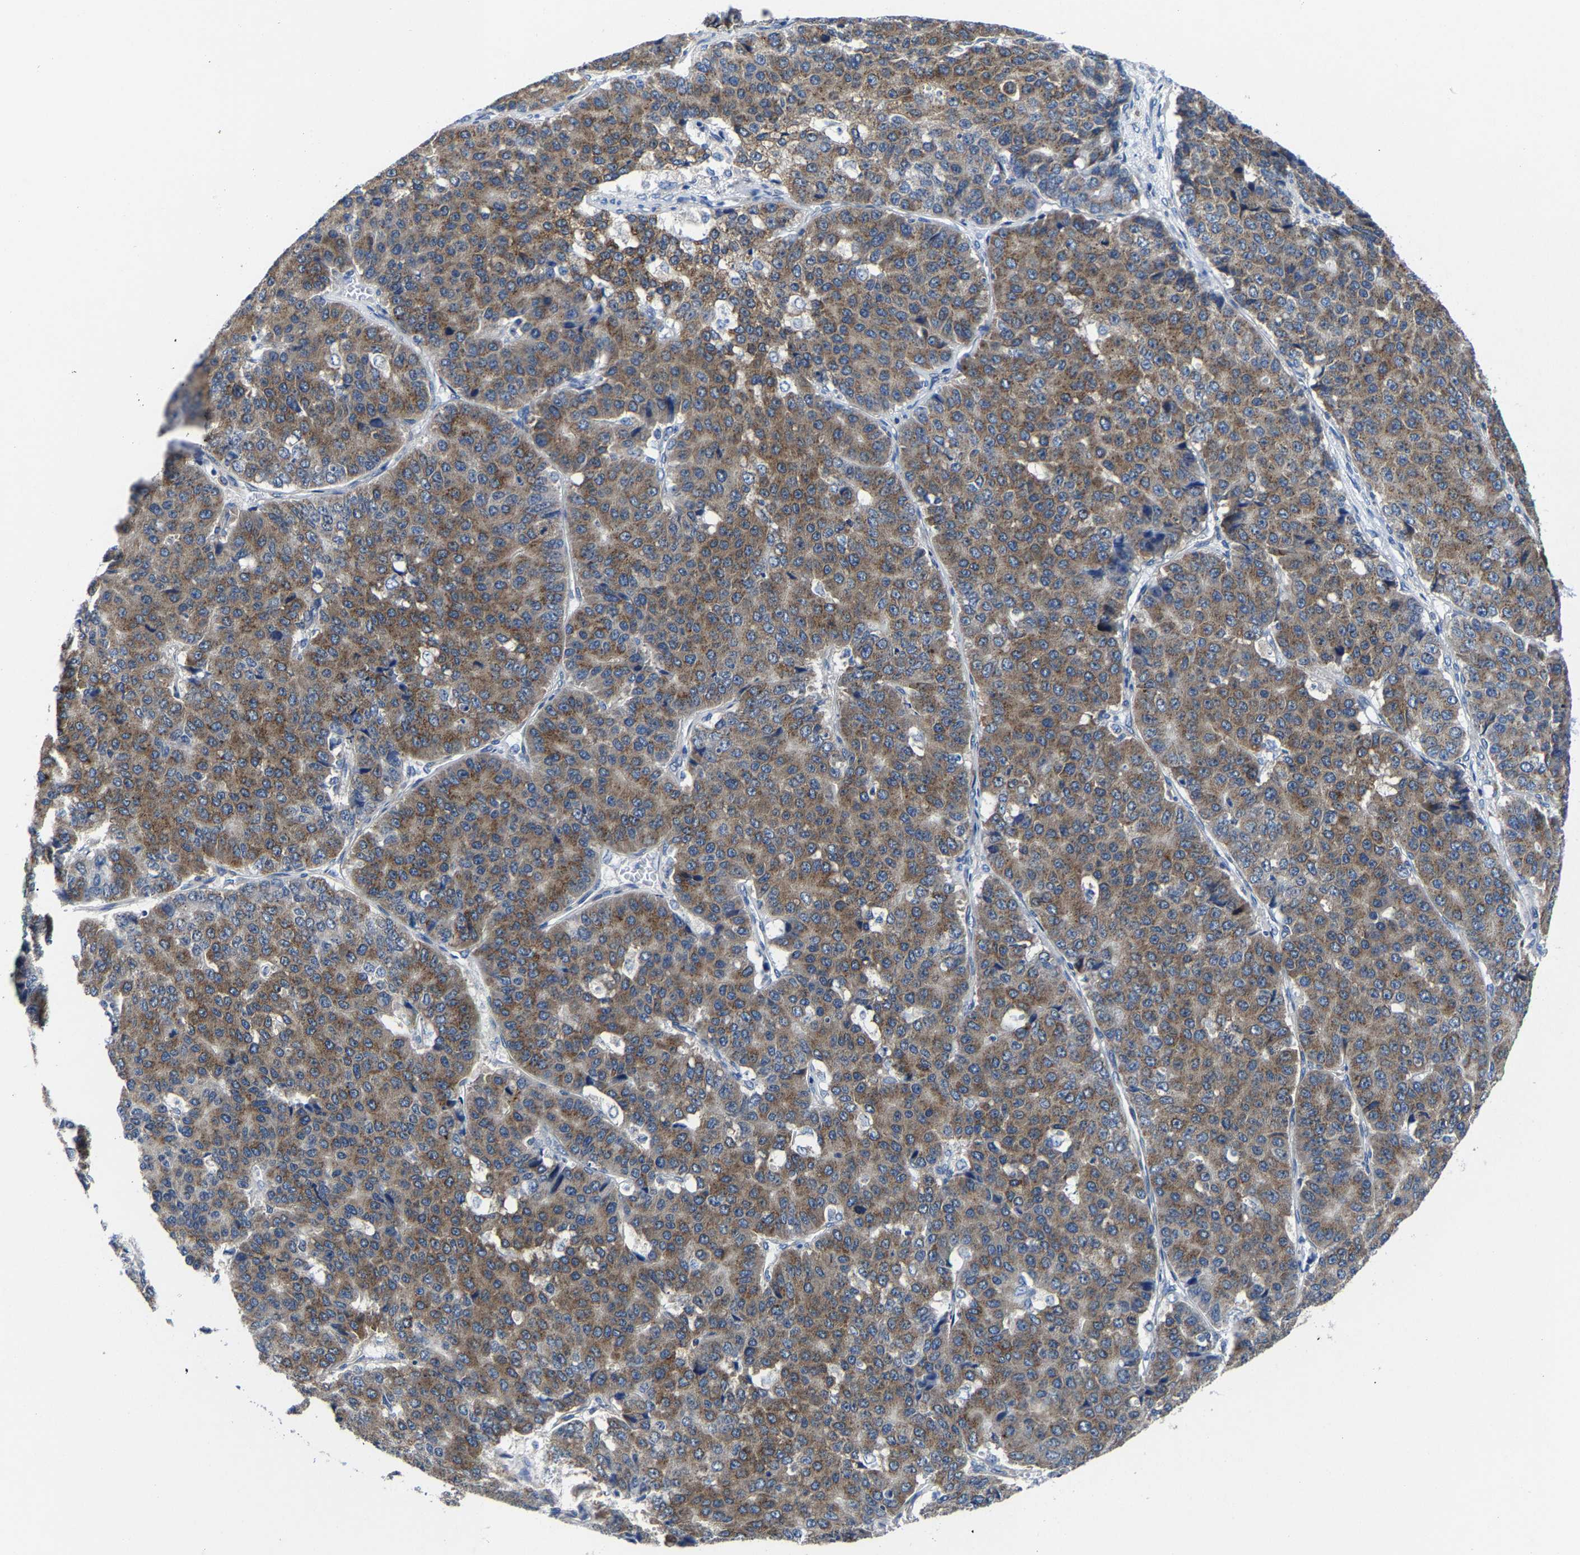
{"staining": {"intensity": "moderate", "quantity": ">75%", "location": "cytoplasmic/membranous"}, "tissue": "pancreatic cancer", "cell_type": "Tumor cells", "image_type": "cancer", "snomed": [{"axis": "morphology", "description": "Adenocarcinoma, NOS"}, {"axis": "topography", "description": "Pancreas"}], "caption": "Pancreatic cancer stained with a protein marker demonstrates moderate staining in tumor cells.", "gene": "EBAG9", "patient": {"sex": "male", "age": 50}}